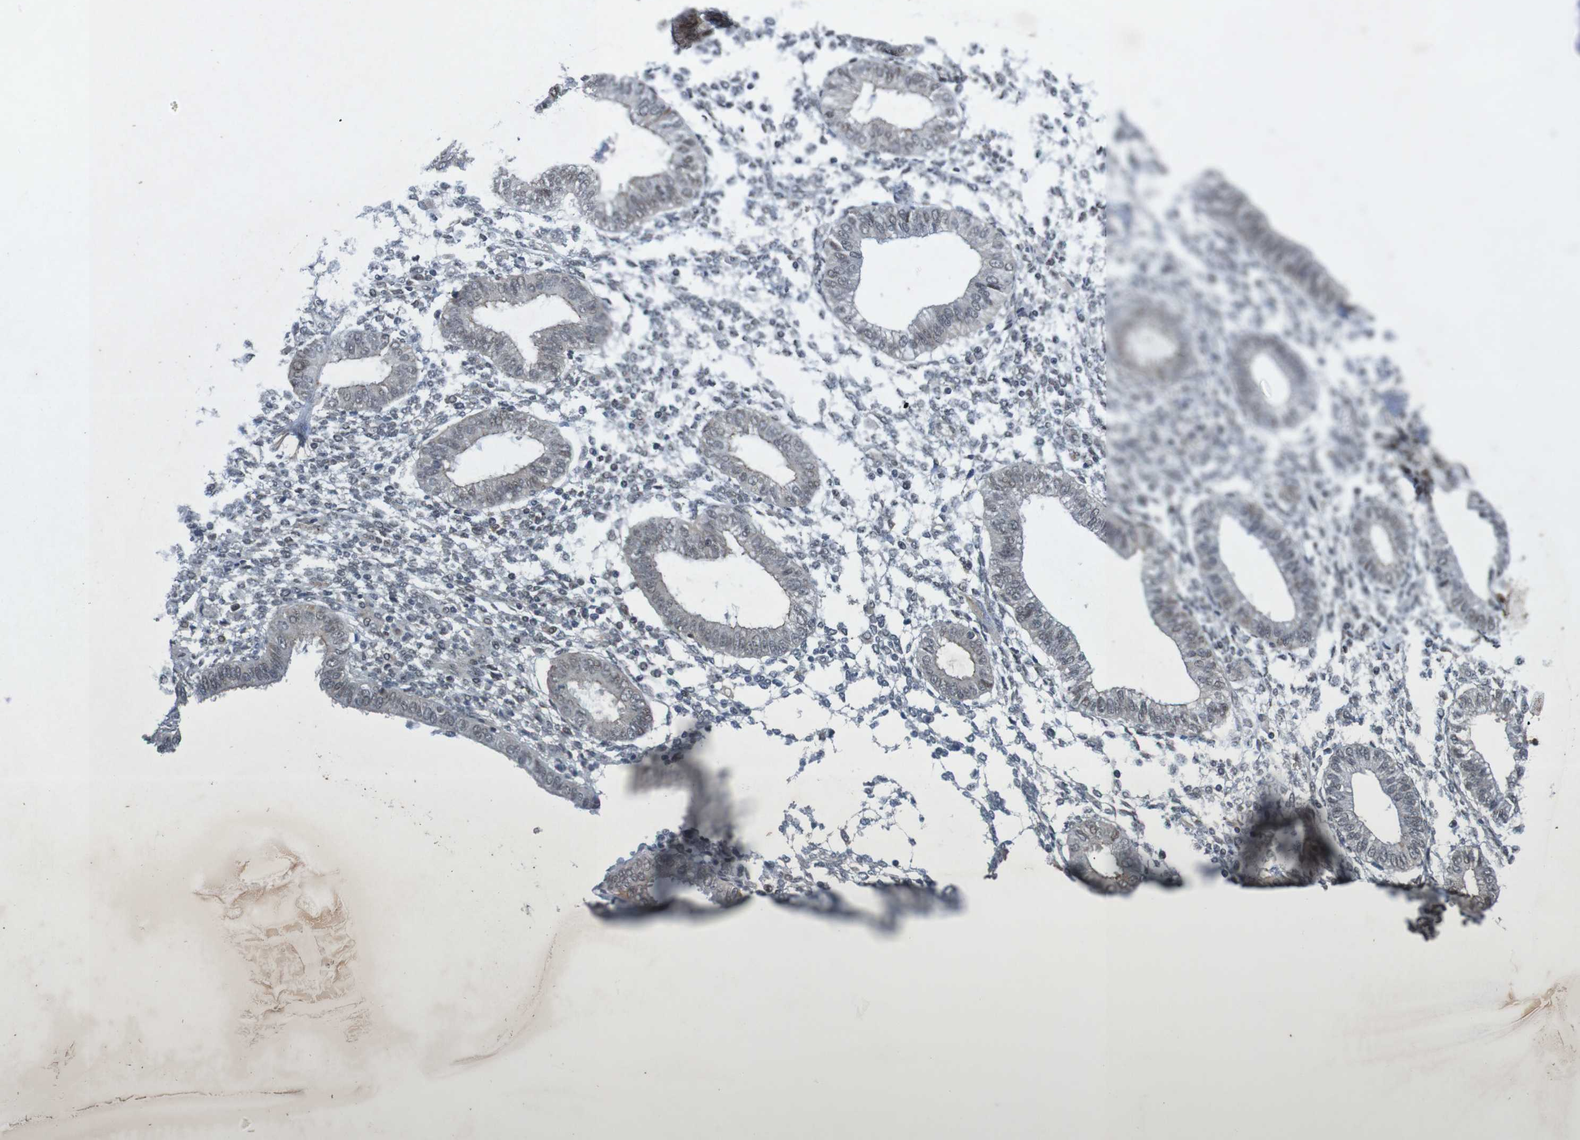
{"staining": {"intensity": "moderate", "quantity": "<25%", "location": "cytoplasmic/membranous"}, "tissue": "endometrium", "cell_type": "Cells in endometrial stroma", "image_type": "normal", "snomed": [{"axis": "morphology", "description": "Normal tissue, NOS"}, {"axis": "topography", "description": "Endometrium"}], "caption": "Protein staining displays moderate cytoplasmic/membranous positivity in about <25% of cells in endometrial stroma in unremarkable endometrium.", "gene": "ARHGEF11", "patient": {"sex": "female", "age": 50}}